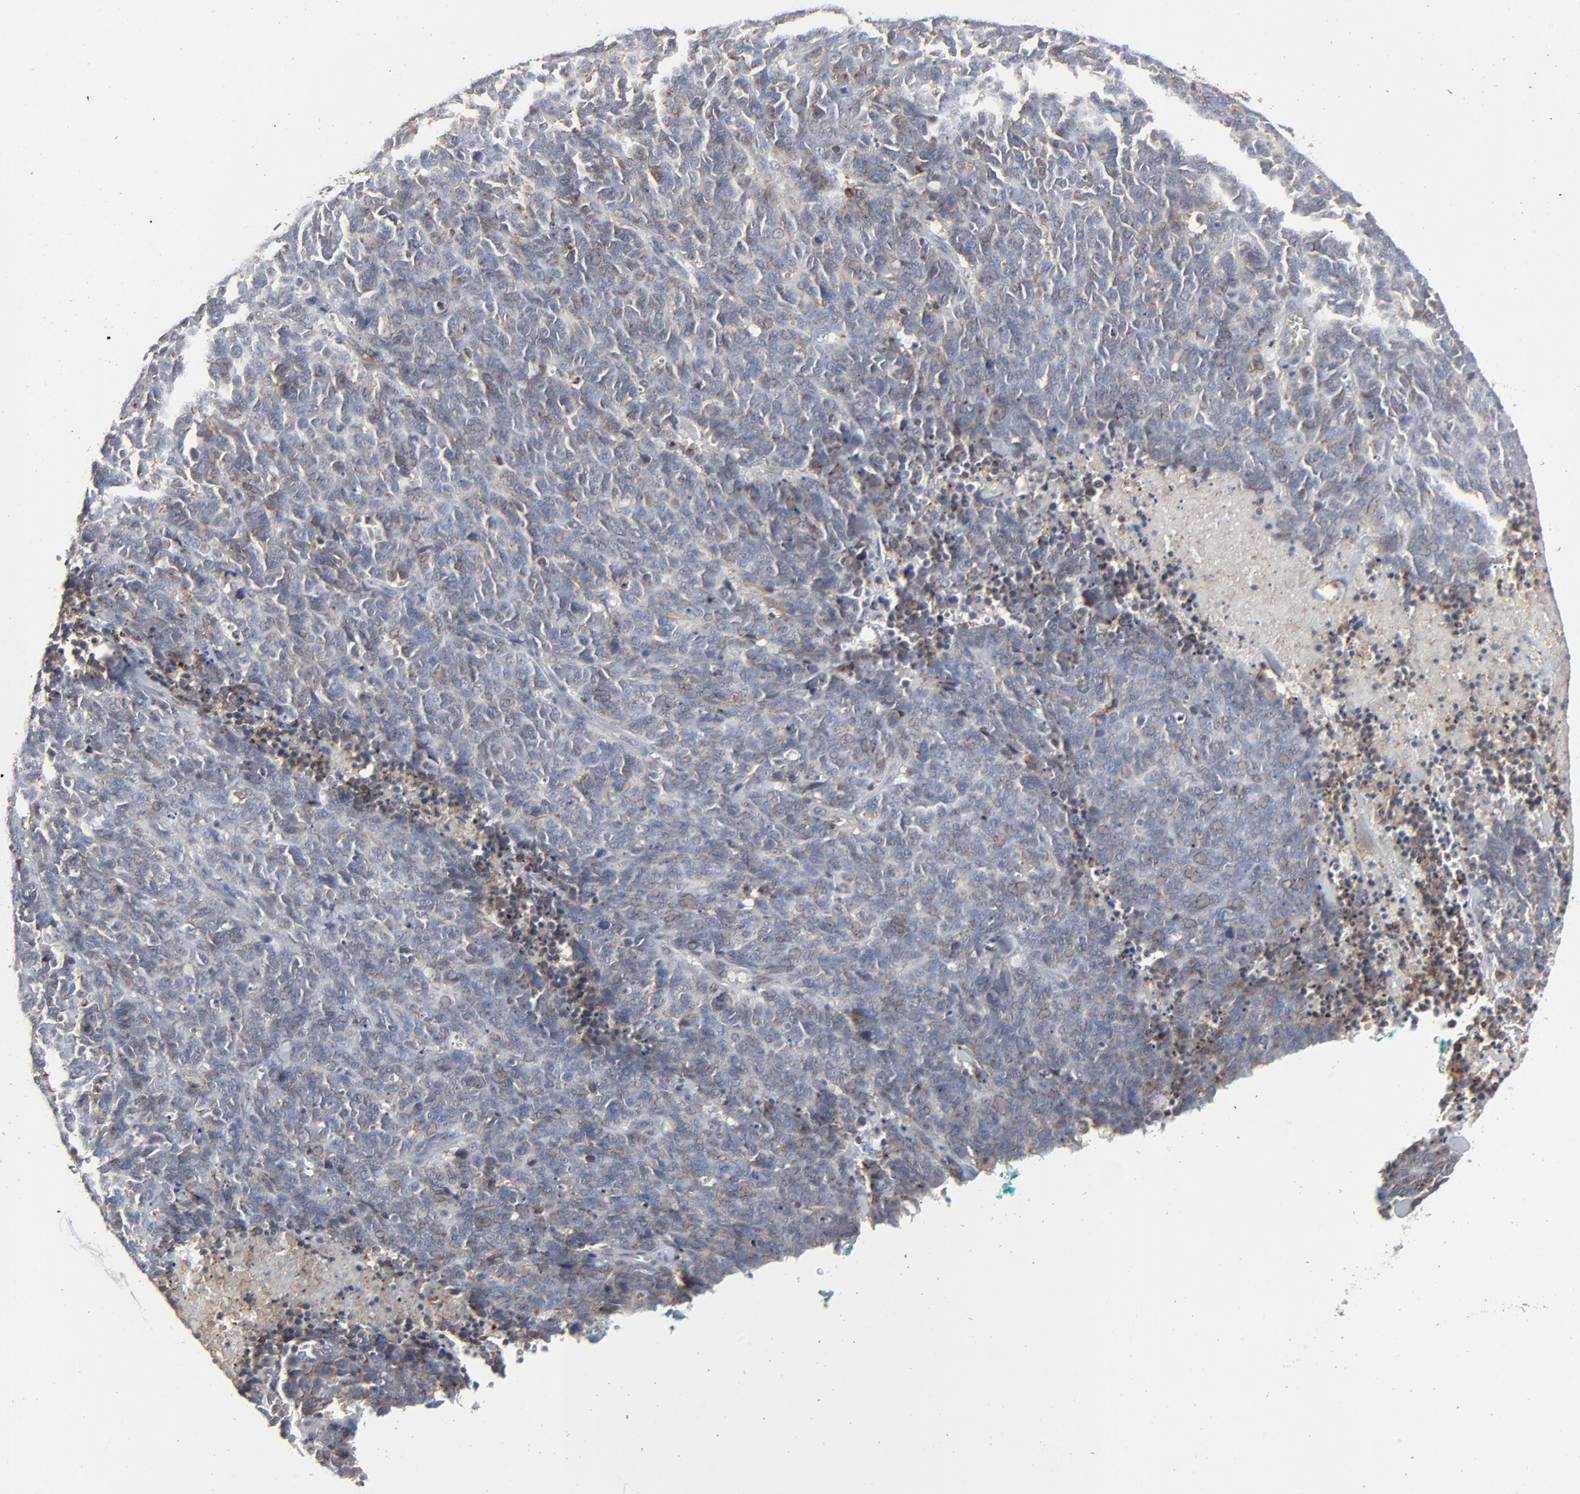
{"staining": {"intensity": "weak", "quantity": "25%-75%", "location": "cytoplasmic/membranous"}, "tissue": "lung cancer", "cell_type": "Tumor cells", "image_type": "cancer", "snomed": [{"axis": "morphology", "description": "Neoplasm, malignant, NOS"}, {"axis": "topography", "description": "Lung"}], "caption": "Immunohistochemical staining of human neoplasm (malignant) (lung) exhibits low levels of weak cytoplasmic/membranous staining in about 25%-75% of tumor cells.", "gene": "JAM3", "patient": {"sex": "female", "age": 58}}